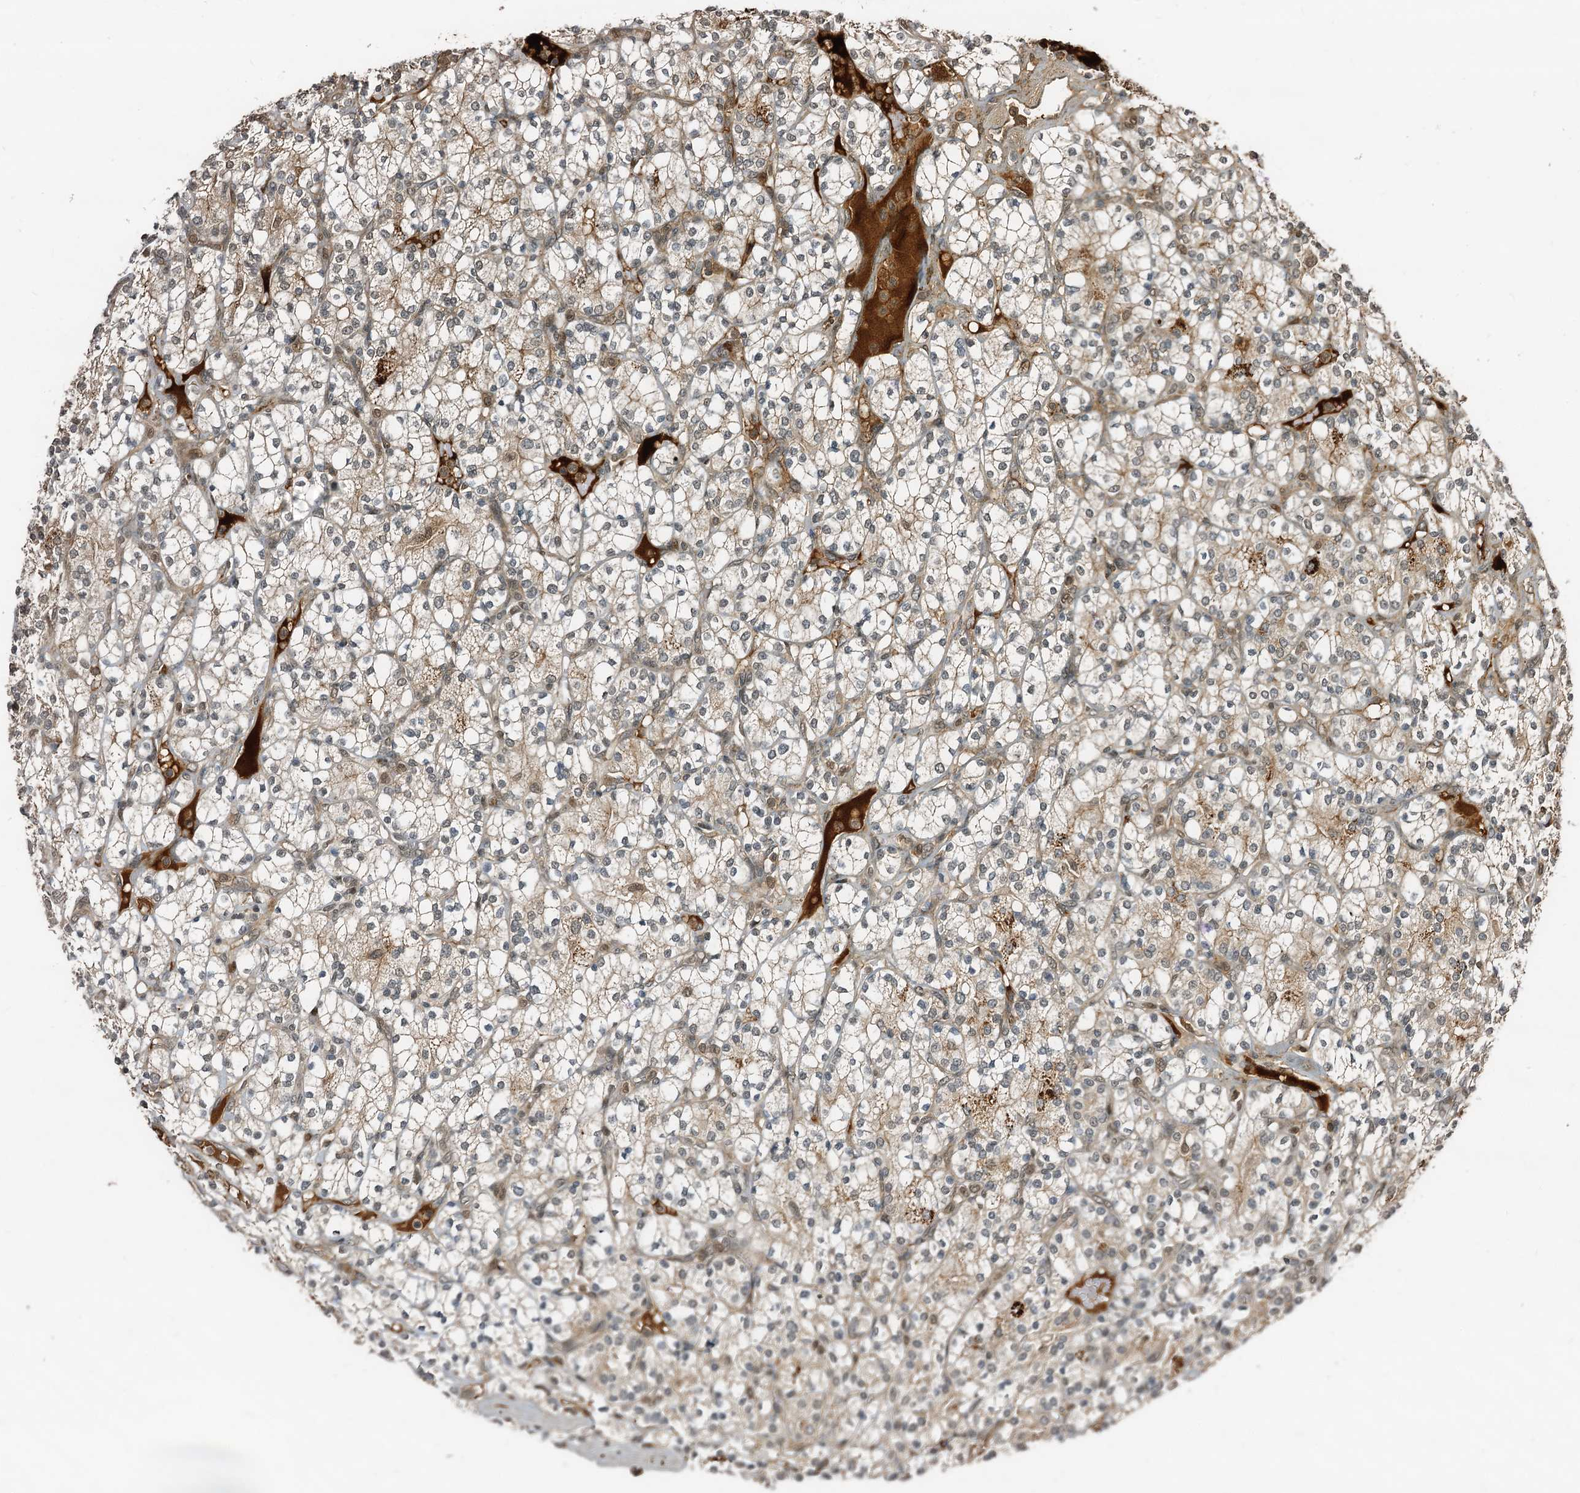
{"staining": {"intensity": "weak", "quantity": "25%-75%", "location": "cytoplasmic/membranous"}, "tissue": "renal cancer", "cell_type": "Tumor cells", "image_type": "cancer", "snomed": [{"axis": "morphology", "description": "Adenocarcinoma, NOS"}, {"axis": "topography", "description": "Kidney"}], "caption": "Renal cancer was stained to show a protein in brown. There is low levels of weak cytoplasmic/membranous expression in about 25%-75% of tumor cells.", "gene": "TRAPPC4", "patient": {"sex": "male", "age": 77}}